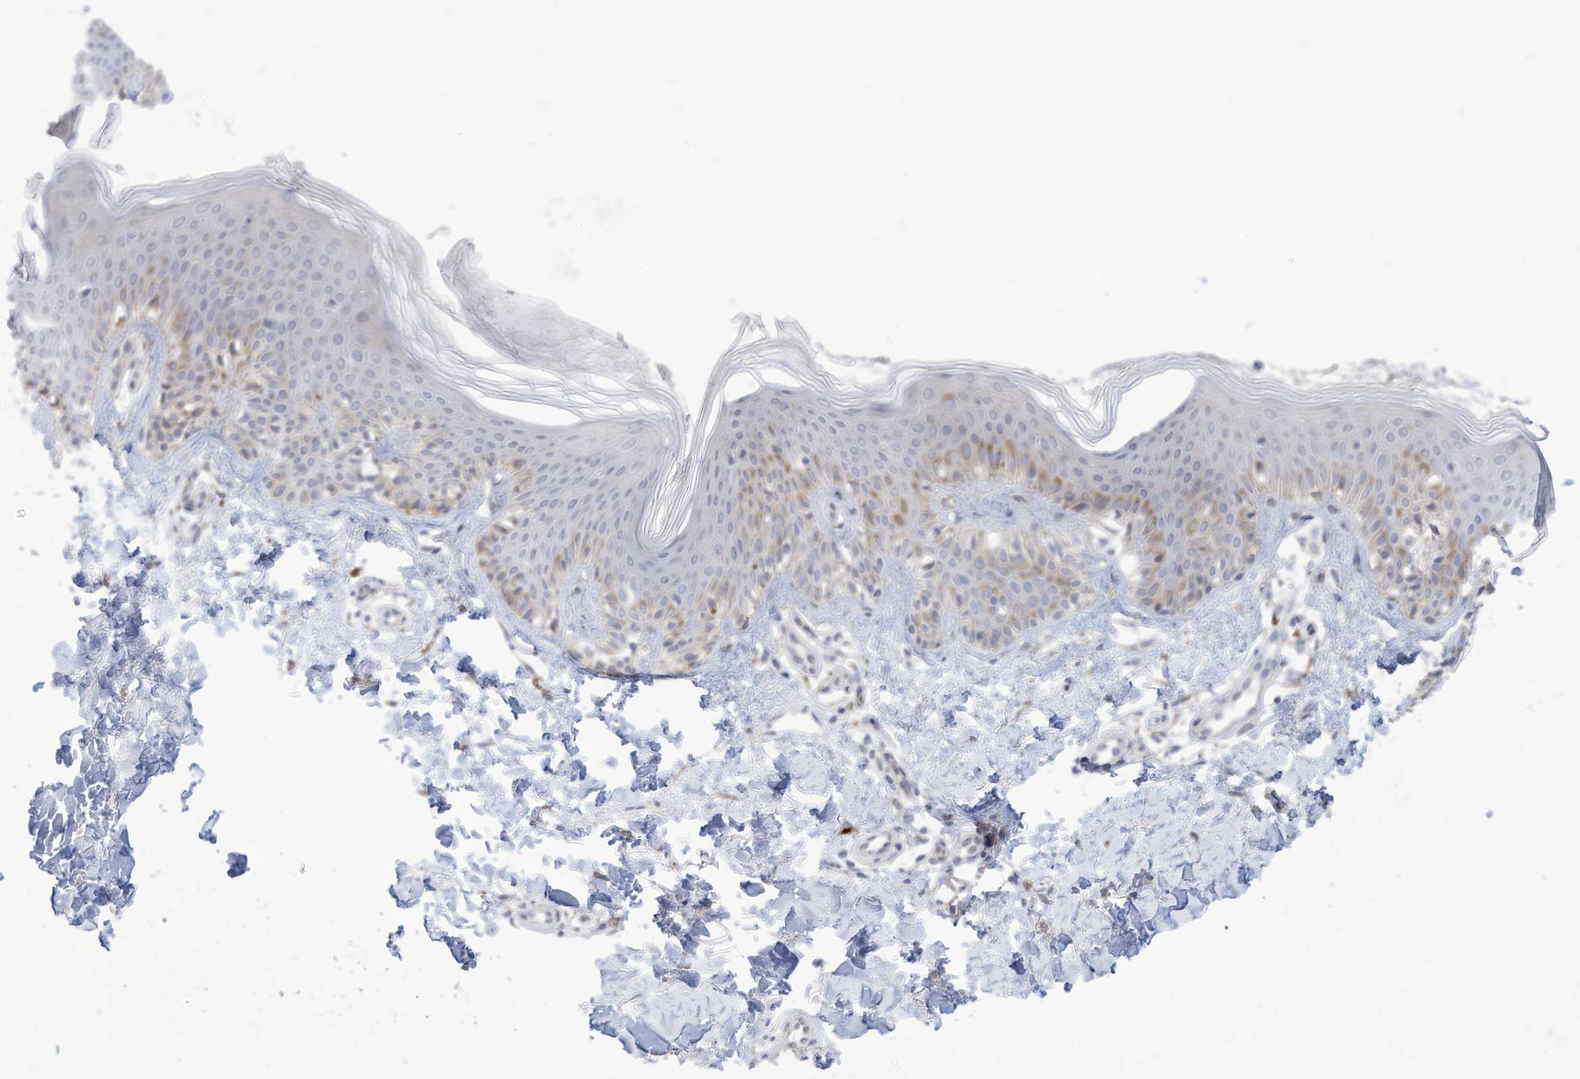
{"staining": {"intensity": "negative", "quantity": "none", "location": "none"}, "tissue": "skin", "cell_type": "Fibroblasts", "image_type": "normal", "snomed": [{"axis": "morphology", "description": "Normal tissue, NOS"}, {"axis": "topography", "description": "Skin"}], "caption": "This is a photomicrograph of IHC staining of normal skin, which shows no positivity in fibroblasts. (Stains: DAB IHC with hematoxylin counter stain, Microscopy: brightfield microscopy at high magnification).", "gene": "ZNF292", "patient": {"sex": "male", "age": 37}}